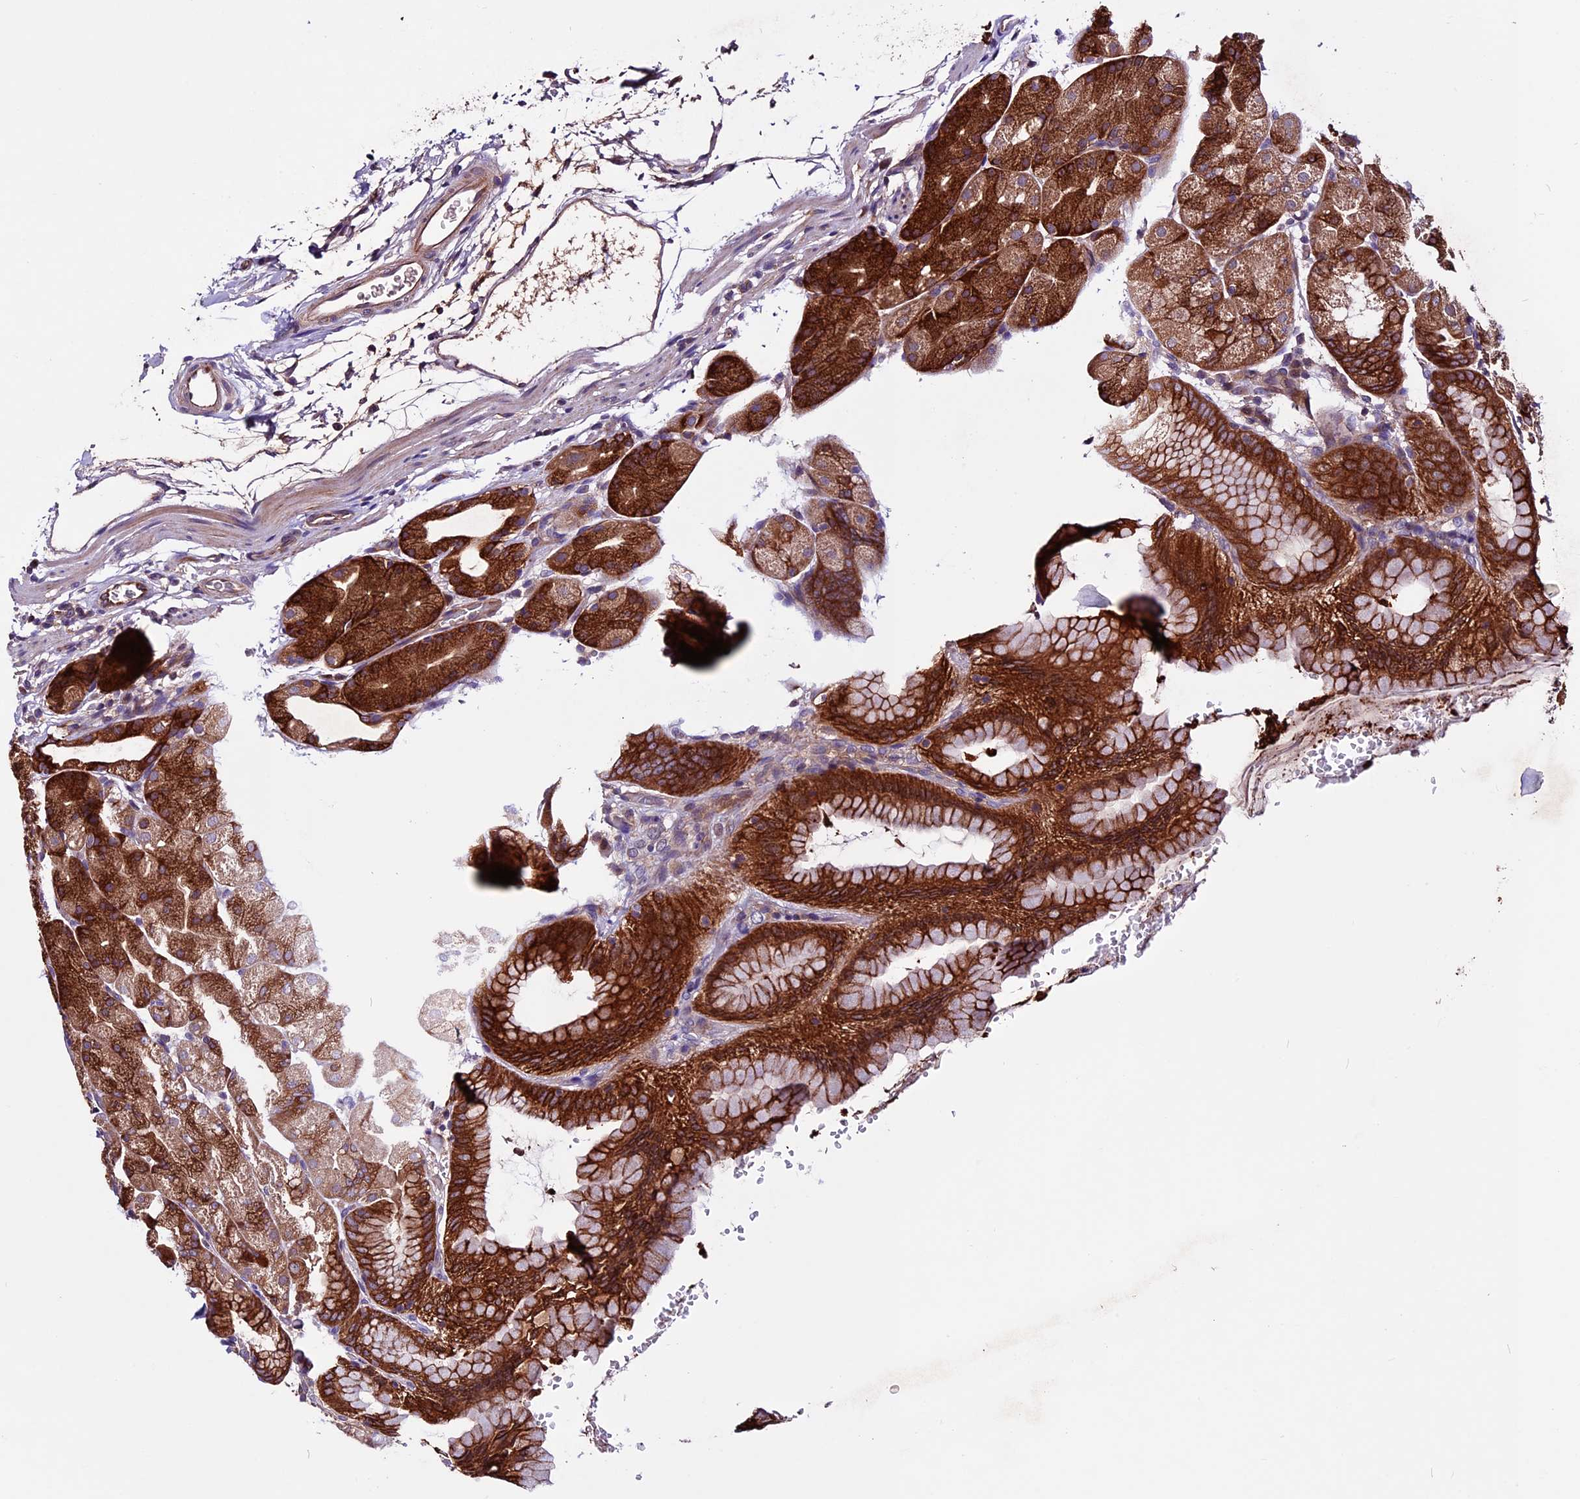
{"staining": {"intensity": "strong", "quantity": ">75%", "location": "cytoplasmic/membranous"}, "tissue": "stomach", "cell_type": "Glandular cells", "image_type": "normal", "snomed": [{"axis": "morphology", "description": "Normal tissue, NOS"}, {"axis": "topography", "description": "Stomach, upper"}, {"axis": "topography", "description": "Stomach, lower"}], "caption": "Immunohistochemistry (IHC) (DAB) staining of unremarkable human stomach reveals strong cytoplasmic/membranous protein staining in approximately >75% of glandular cells. (Brightfield microscopy of DAB IHC at high magnification).", "gene": "RINL", "patient": {"sex": "male", "age": 62}}